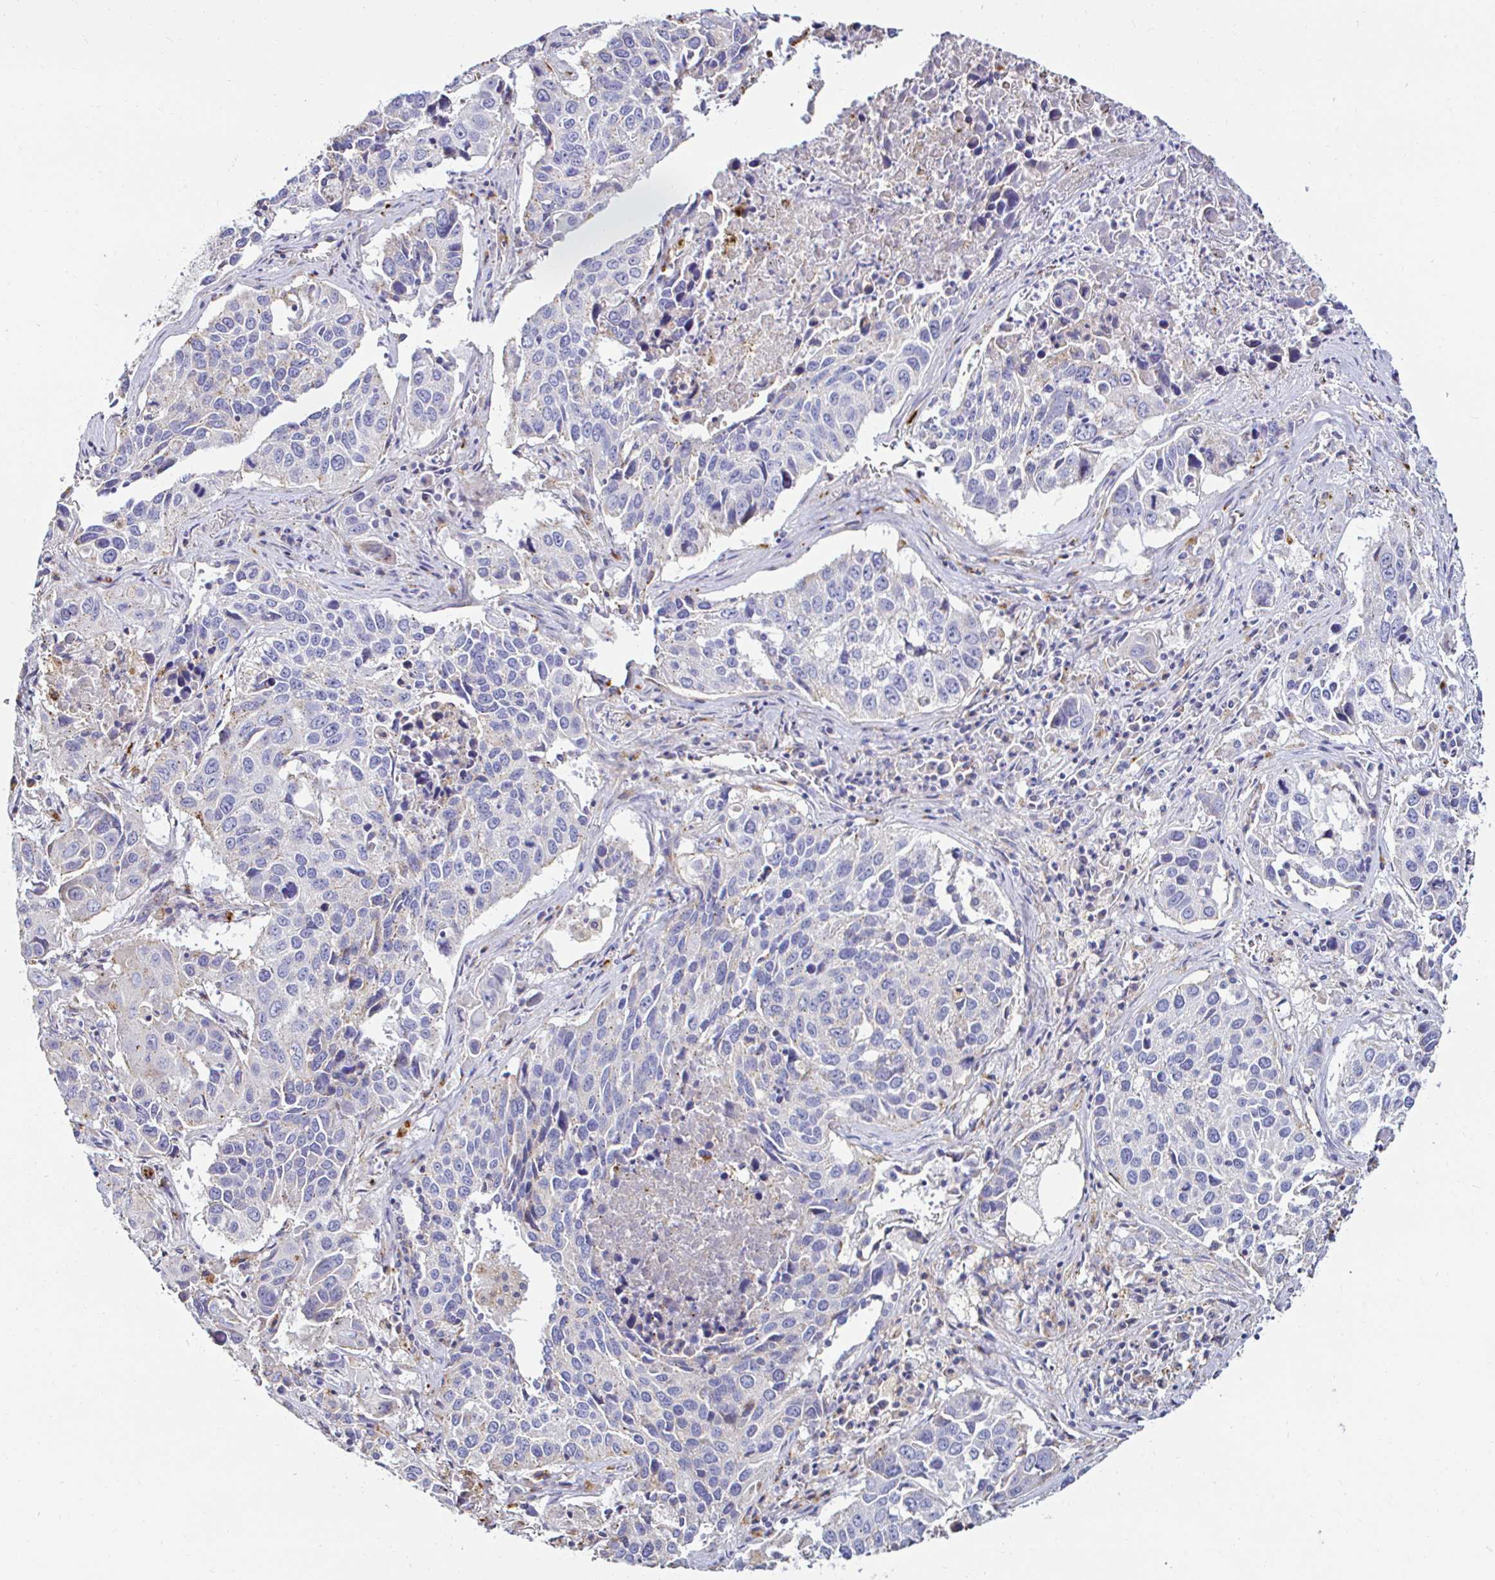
{"staining": {"intensity": "negative", "quantity": "none", "location": "none"}, "tissue": "lung cancer", "cell_type": "Tumor cells", "image_type": "cancer", "snomed": [{"axis": "morphology", "description": "Squamous cell carcinoma, NOS"}, {"axis": "topography", "description": "Lung"}], "caption": "Histopathology image shows no significant protein expression in tumor cells of lung cancer. (Immunohistochemistry (ihc), brightfield microscopy, high magnification).", "gene": "GALNS", "patient": {"sex": "female", "age": 61}}